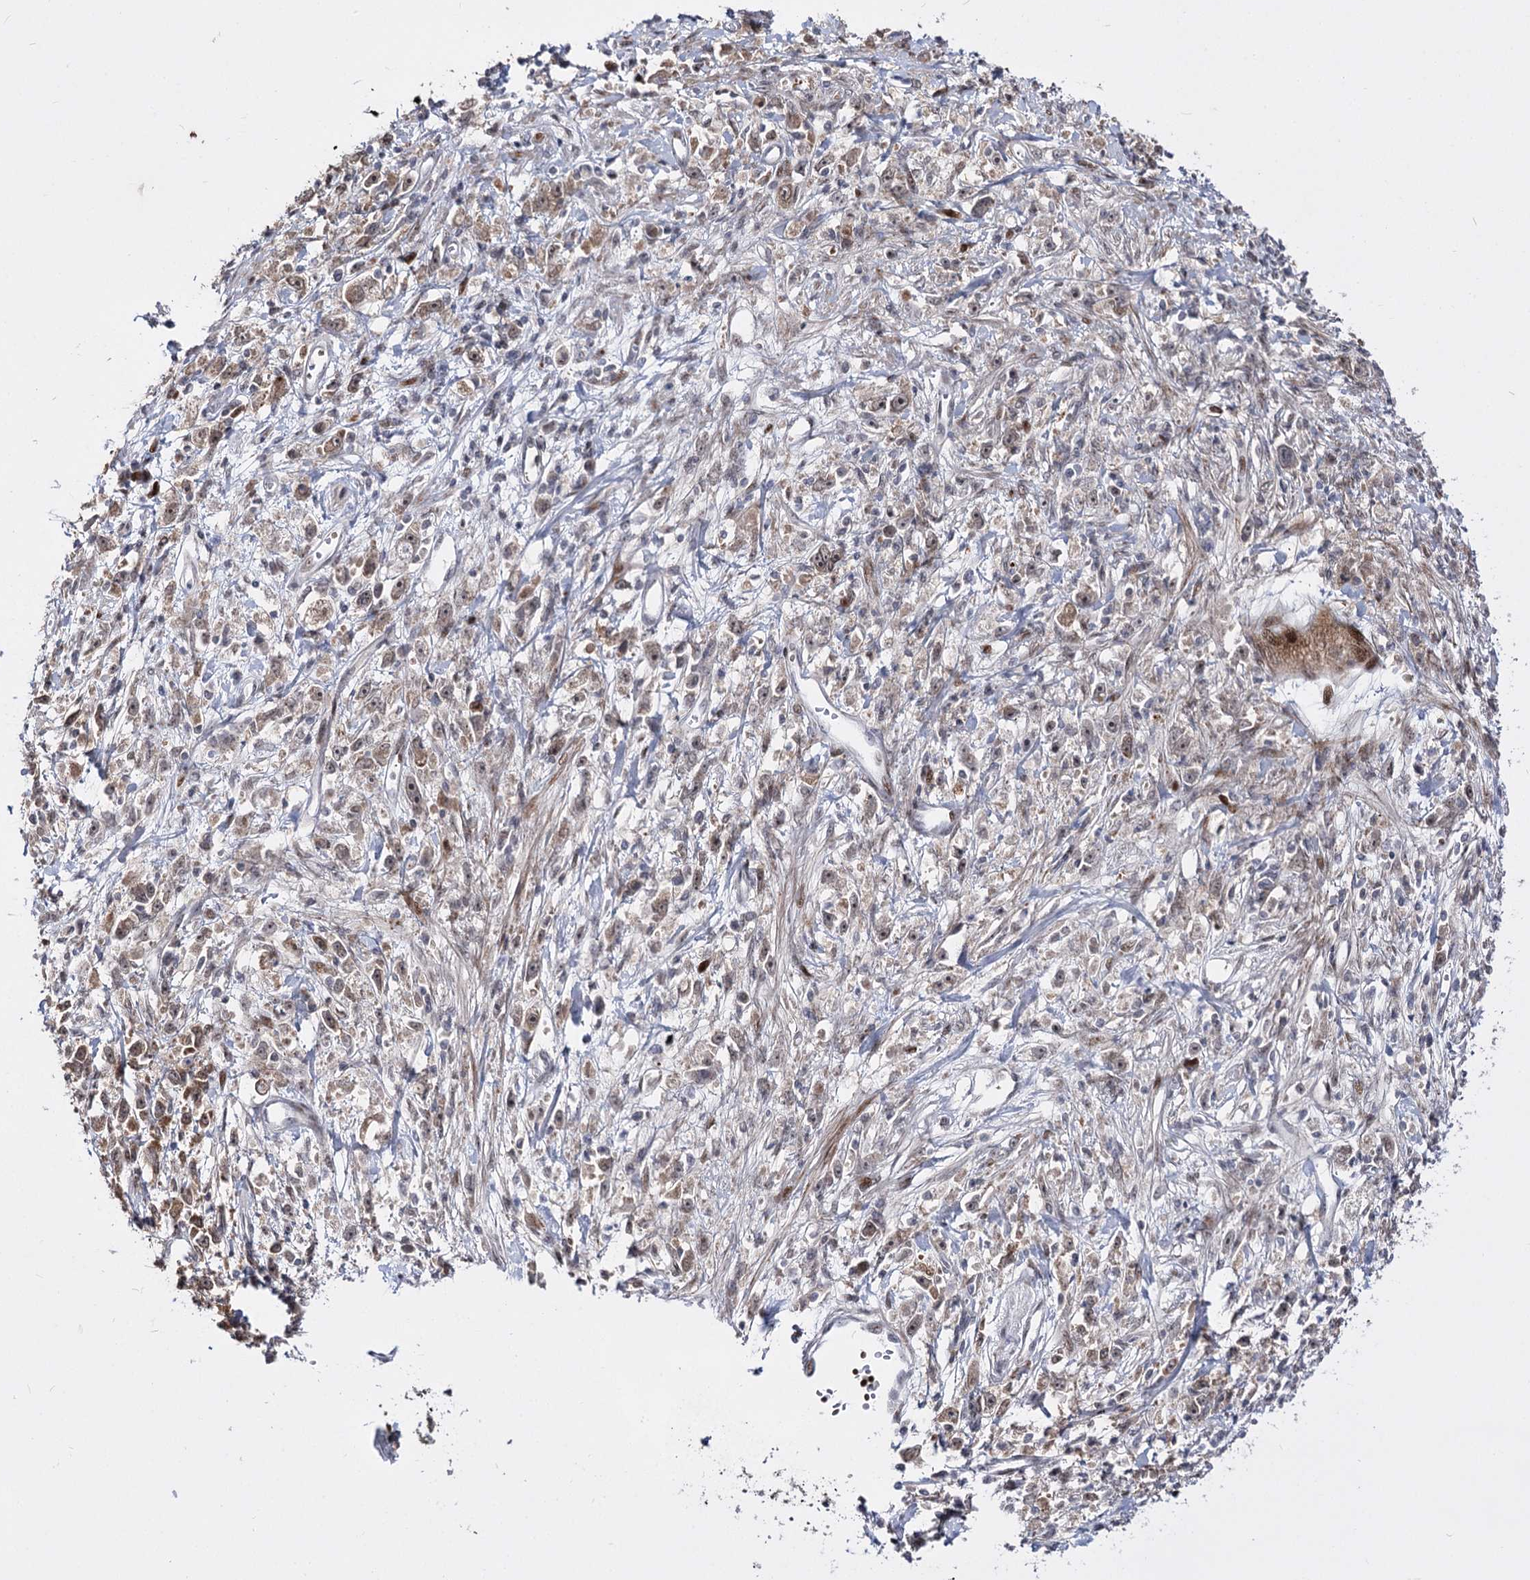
{"staining": {"intensity": "weak", "quantity": ">75%", "location": "cytoplasmic/membranous,nuclear"}, "tissue": "stomach cancer", "cell_type": "Tumor cells", "image_type": "cancer", "snomed": [{"axis": "morphology", "description": "Adenocarcinoma, NOS"}, {"axis": "topography", "description": "Stomach"}], "caption": "Stomach cancer stained for a protein (brown) shows weak cytoplasmic/membranous and nuclear positive positivity in about >75% of tumor cells.", "gene": "STOX1", "patient": {"sex": "female", "age": 59}}